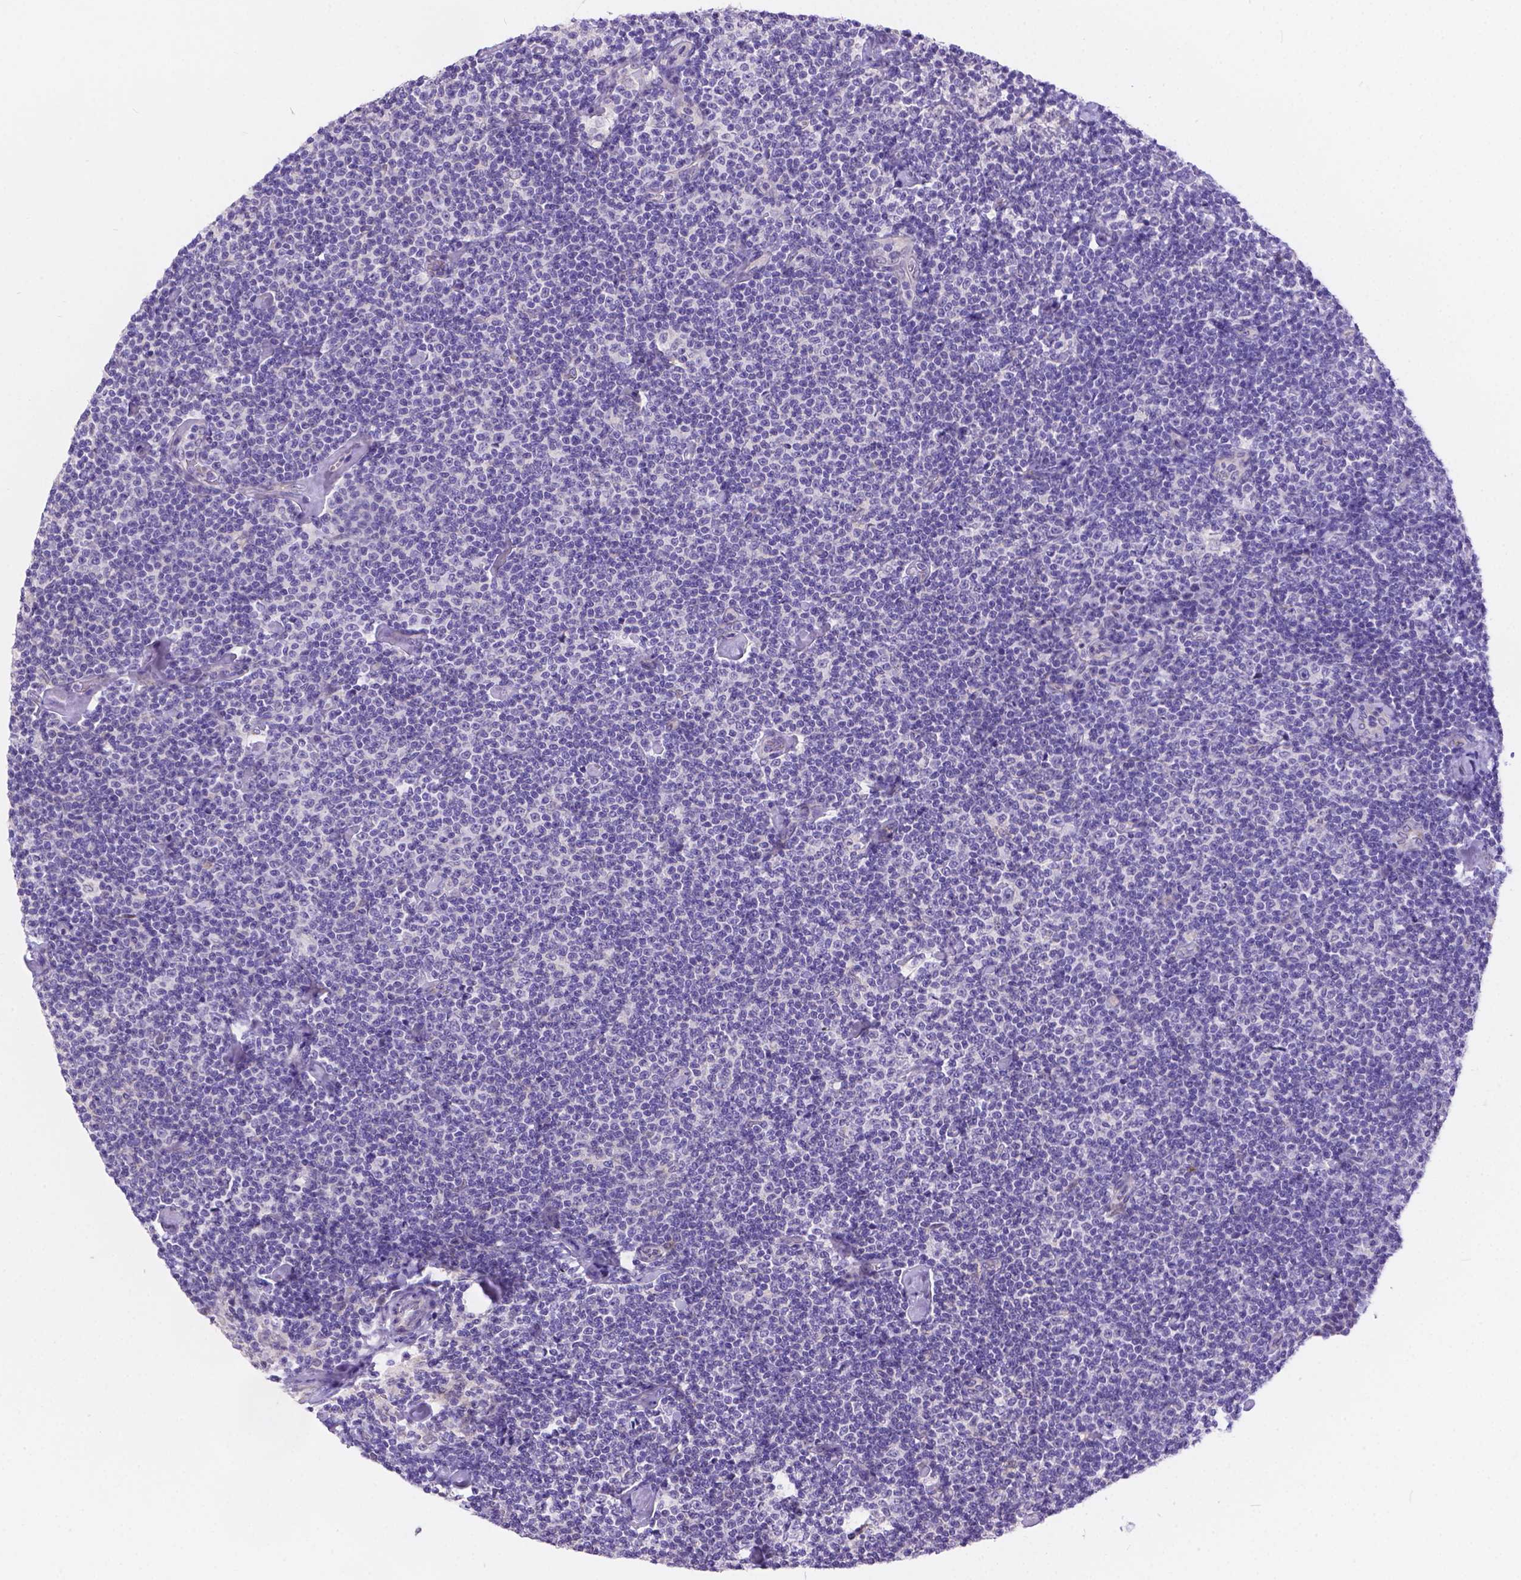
{"staining": {"intensity": "negative", "quantity": "none", "location": "none"}, "tissue": "lymphoma", "cell_type": "Tumor cells", "image_type": "cancer", "snomed": [{"axis": "morphology", "description": "Malignant lymphoma, non-Hodgkin's type, Low grade"}, {"axis": "topography", "description": "Lymph node"}], "caption": "This is an IHC histopathology image of human malignant lymphoma, non-Hodgkin's type (low-grade). There is no expression in tumor cells.", "gene": "DLEC1", "patient": {"sex": "male", "age": 81}}